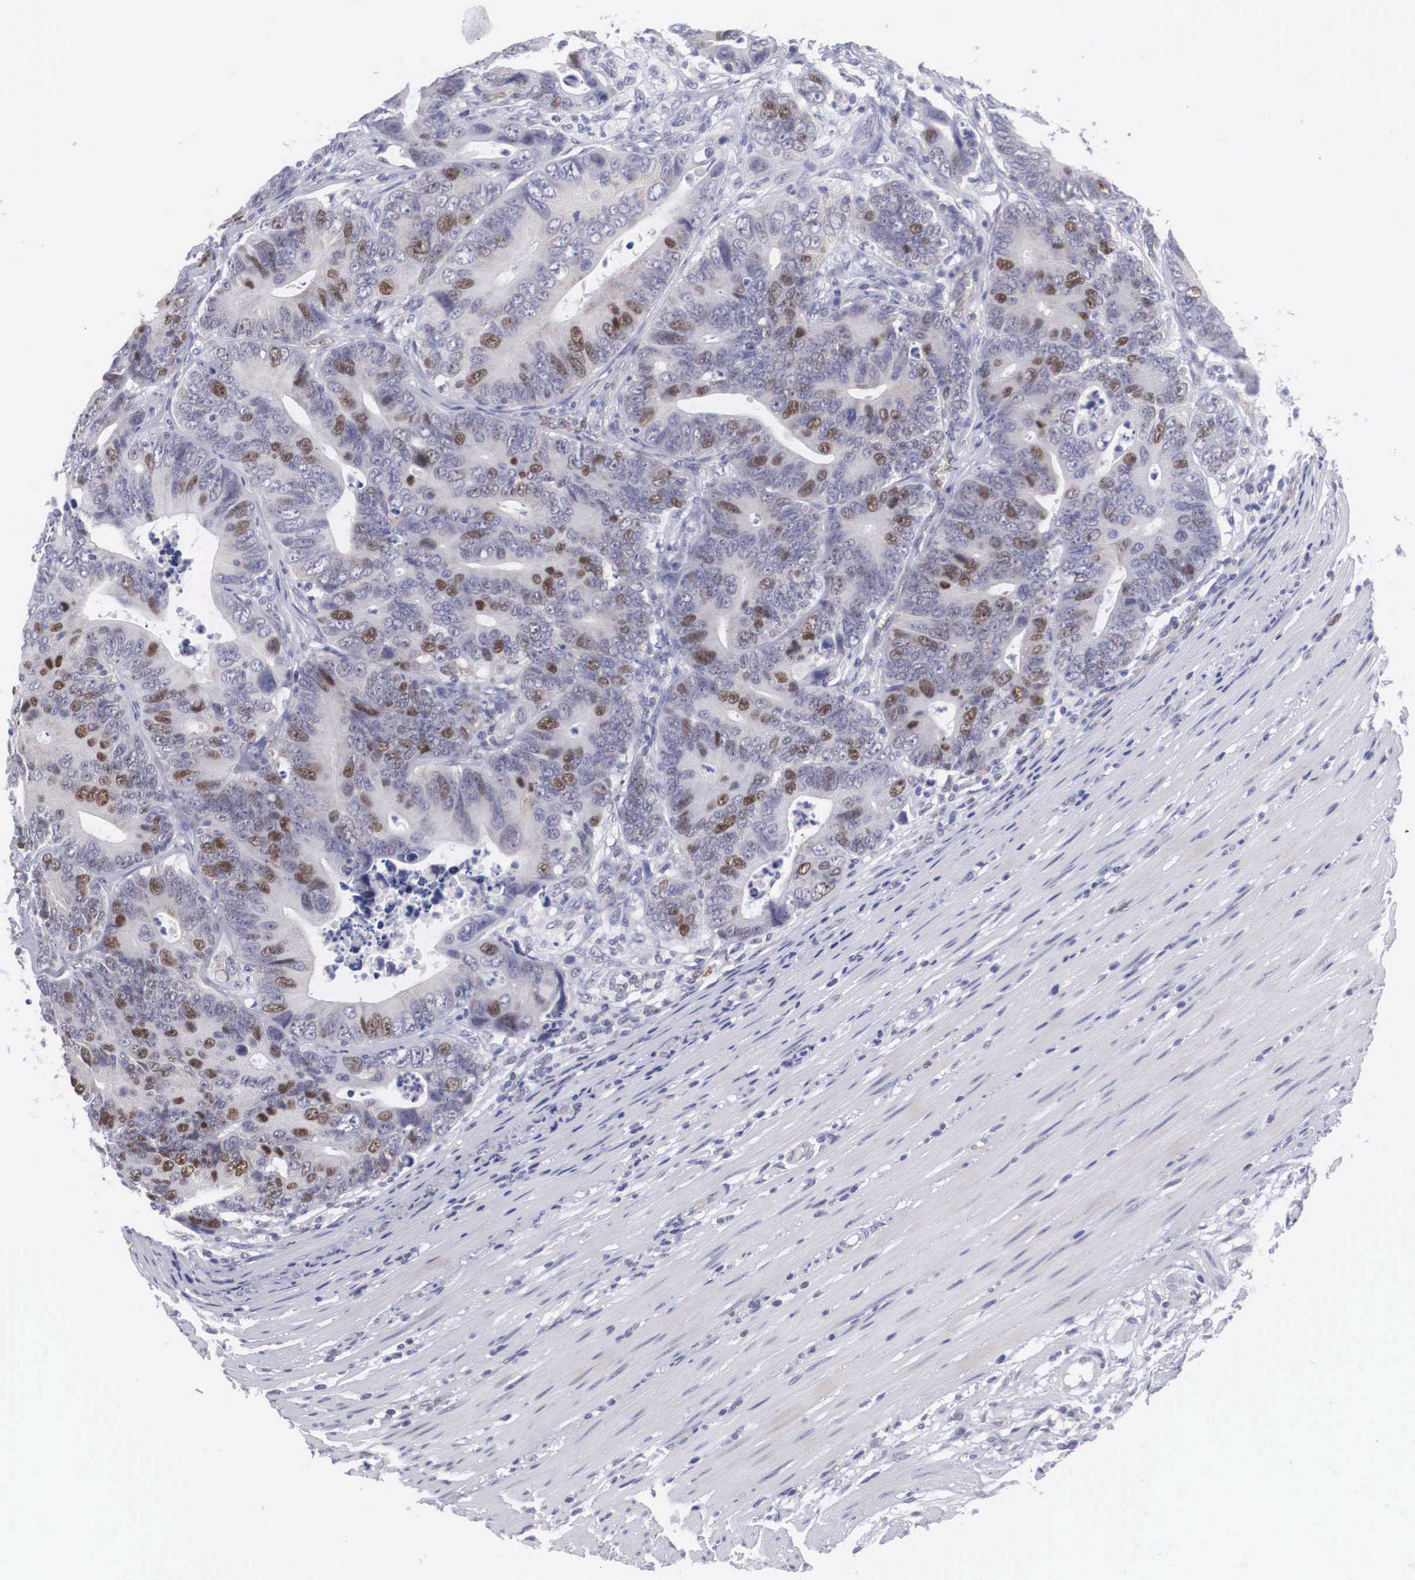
{"staining": {"intensity": "moderate", "quantity": "<25%", "location": "nuclear"}, "tissue": "colorectal cancer", "cell_type": "Tumor cells", "image_type": "cancer", "snomed": [{"axis": "morphology", "description": "Adenocarcinoma, NOS"}, {"axis": "topography", "description": "Colon"}], "caption": "Tumor cells exhibit low levels of moderate nuclear positivity in about <25% of cells in colorectal cancer.", "gene": "MAST4", "patient": {"sex": "female", "age": 78}}